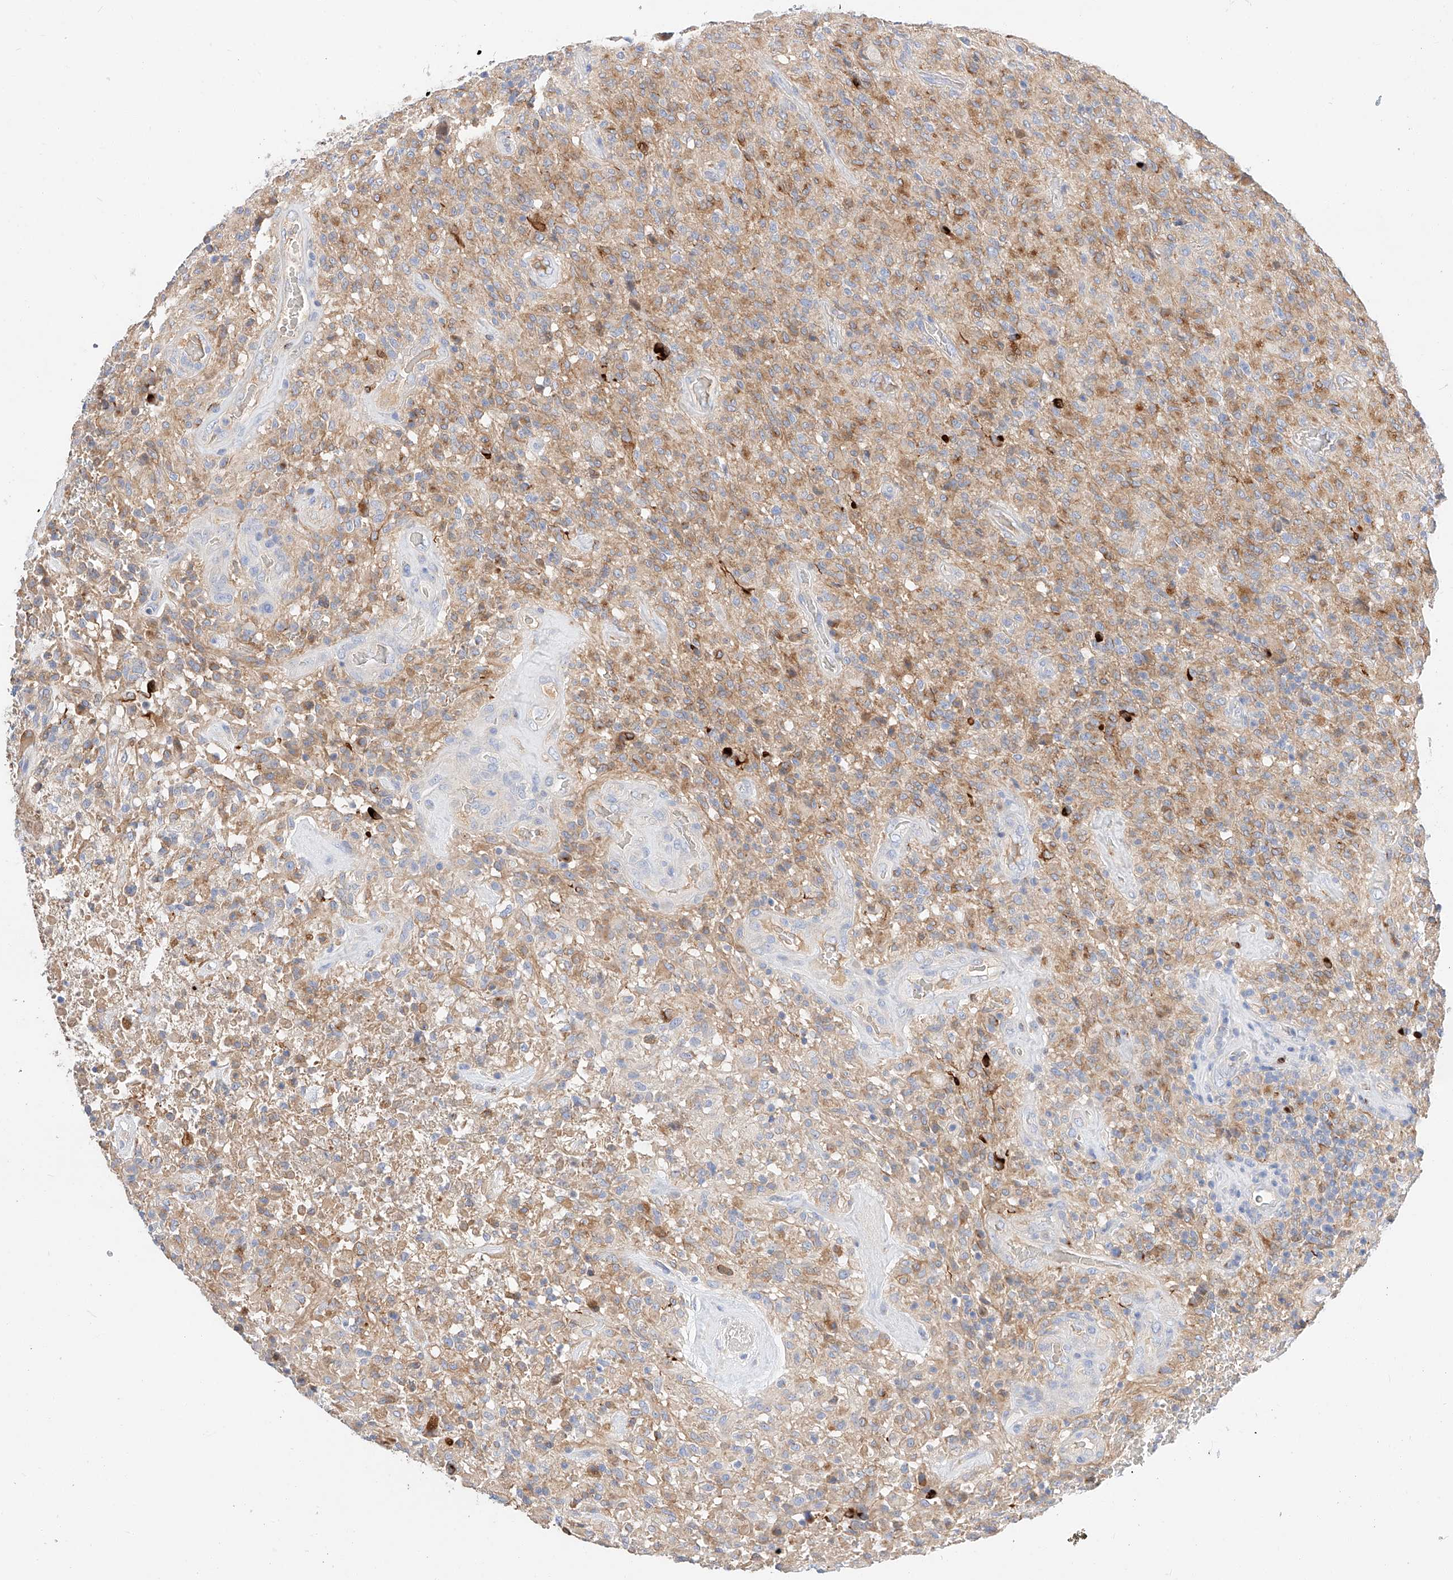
{"staining": {"intensity": "weak", "quantity": "25%-75%", "location": "cytoplasmic/membranous"}, "tissue": "glioma", "cell_type": "Tumor cells", "image_type": "cancer", "snomed": [{"axis": "morphology", "description": "Glioma, malignant, High grade"}, {"axis": "topography", "description": "Brain"}], "caption": "IHC (DAB (3,3'-diaminobenzidine)) staining of human malignant glioma (high-grade) displays weak cytoplasmic/membranous protein staining in about 25%-75% of tumor cells.", "gene": "MAP7", "patient": {"sex": "female", "age": 57}}